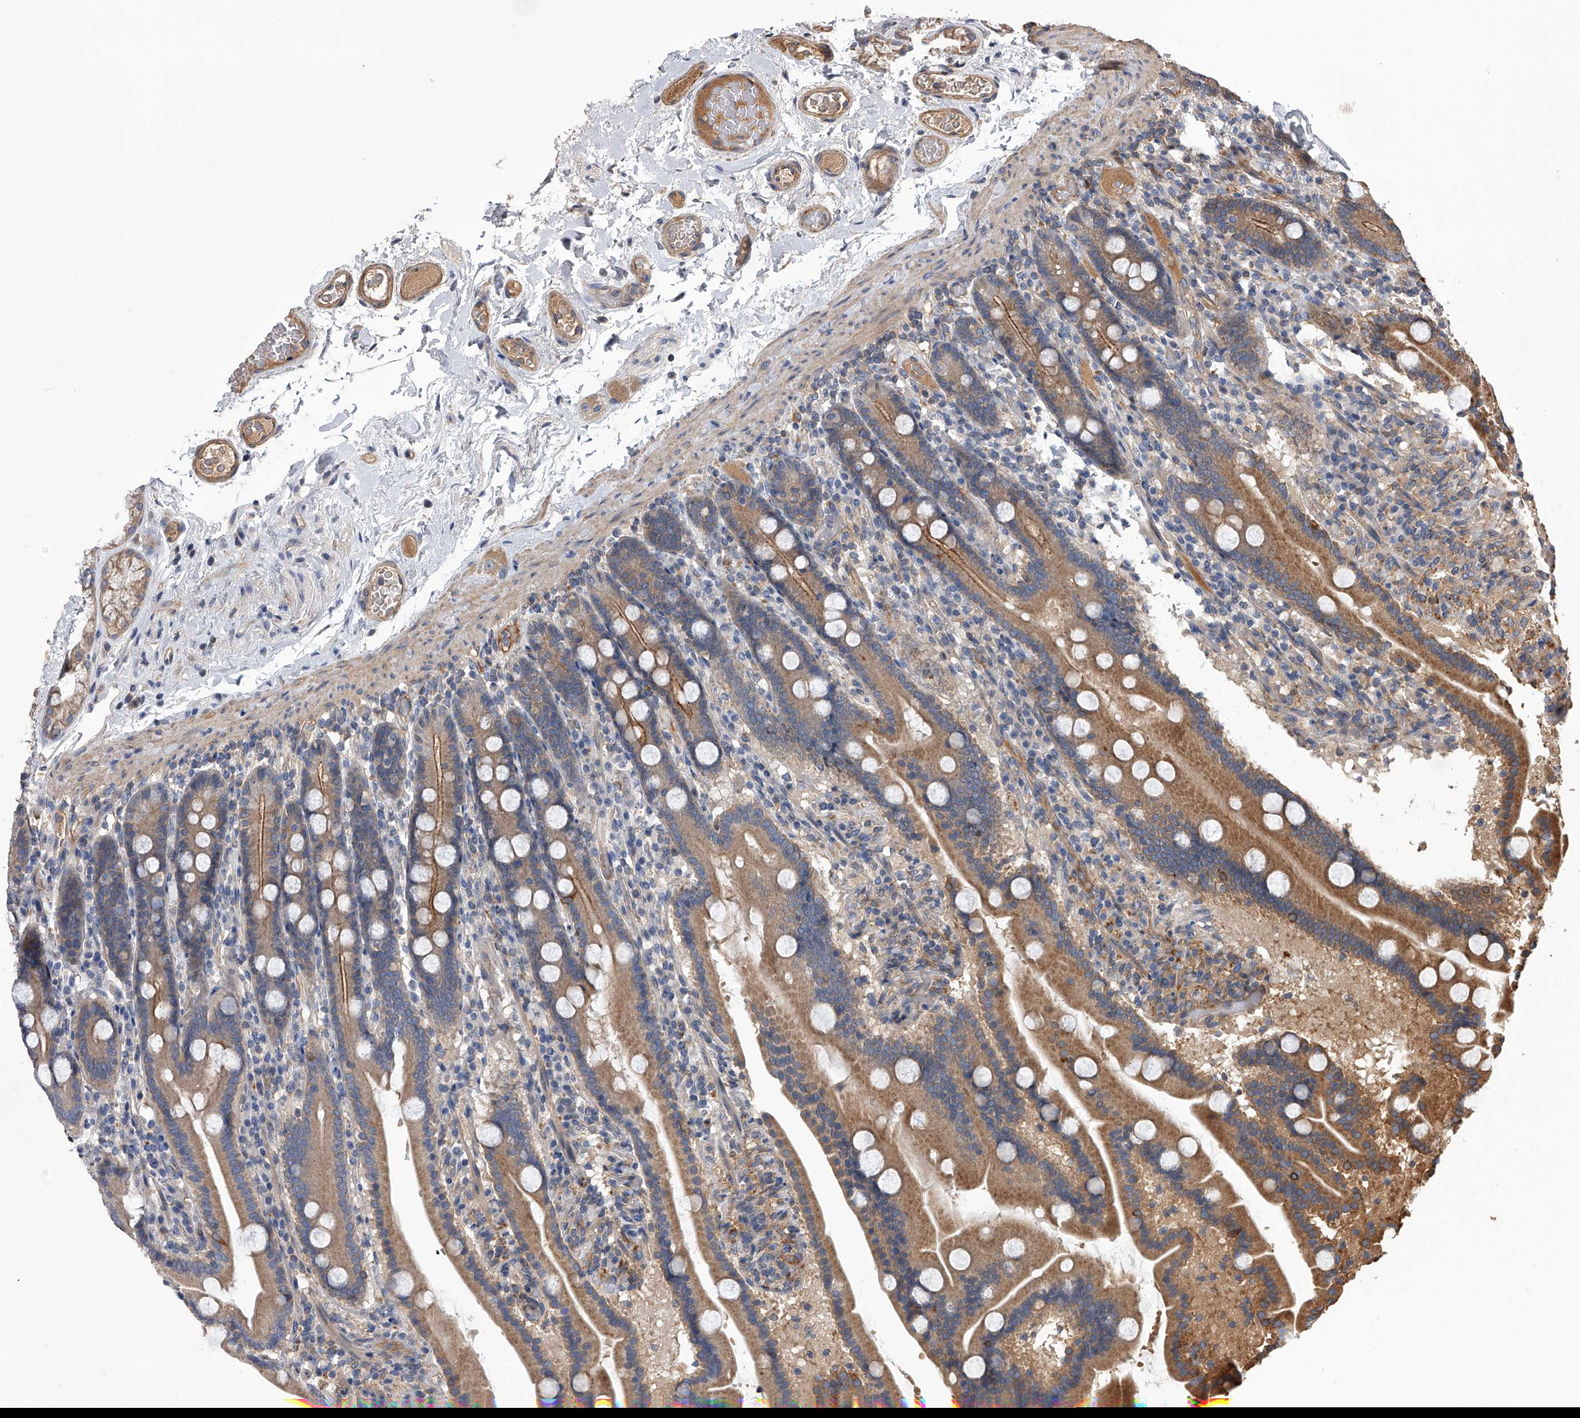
{"staining": {"intensity": "moderate", "quantity": ">75%", "location": "cytoplasmic/membranous"}, "tissue": "duodenum", "cell_type": "Glandular cells", "image_type": "normal", "snomed": [{"axis": "morphology", "description": "Normal tissue, NOS"}, {"axis": "topography", "description": "Duodenum"}], "caption": "About >75% of glandular cells in normal duodenum demonstrate moderate cytoplasmic/membranous protein expression as visualized by brown immunohistochemical staining.", "gene": "CUL7", "patient": {"sex": "male", "age": 55}}